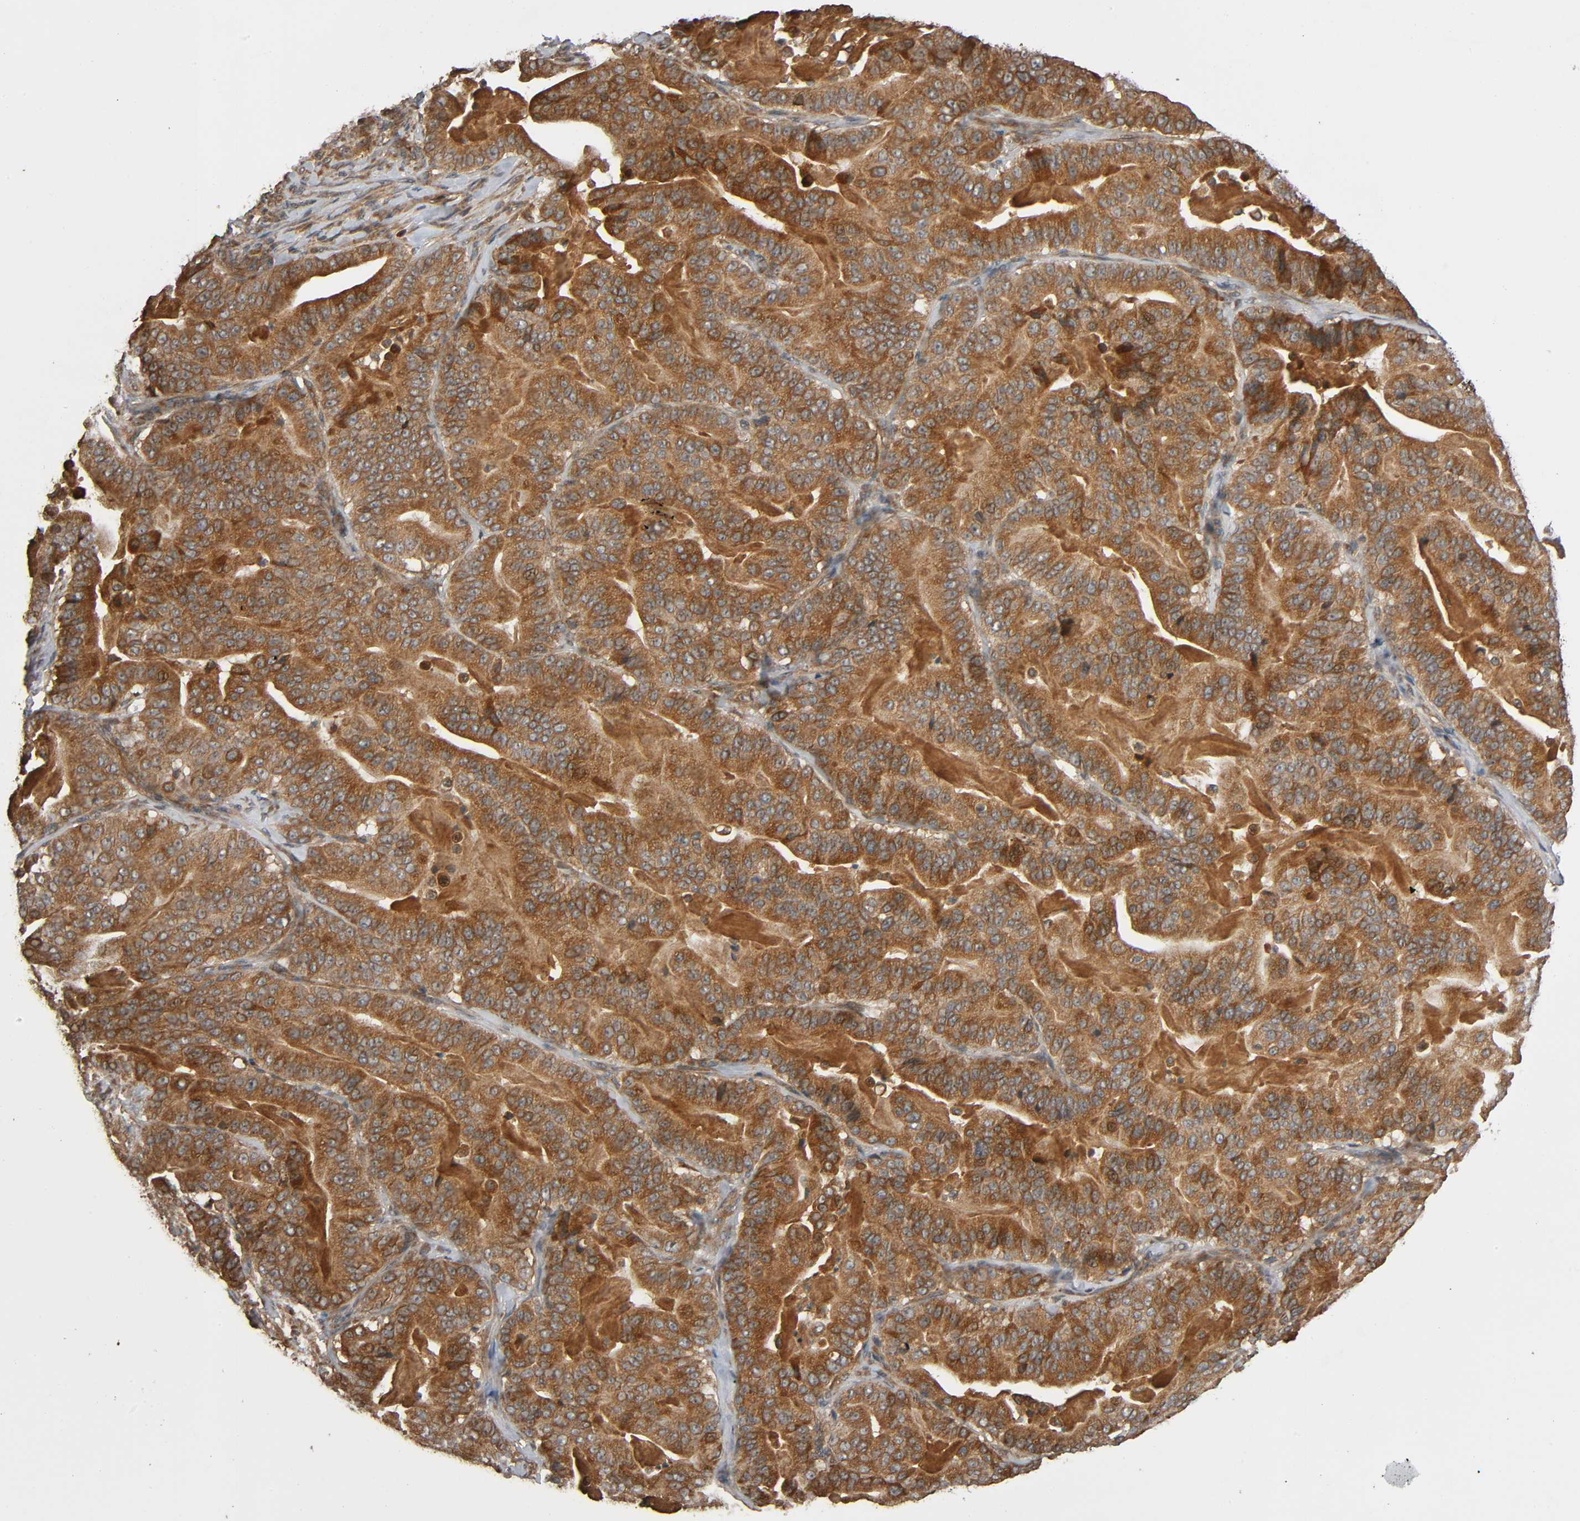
{"staining": {"intensity": "strong", "quantity": ">75%", "location": "cytoplasmic/membranous"}, "tissue": "pancreatic cancer", "cell_type": "Tumor cells", "image_type": "cancer", "snomed": [{"axis": "morphology", "description": "Adenocarcinoma, NOS"}, {"axis": "topography", "description": "Pancreas"}], "caption": "High-magnification brightfield microscopy of pancreatic adenocarcinoma stained with DAB (brown) and counterstained with hematoxylin (blue). tumor cells exhibit strong cytoplasmic/membranous expression is present in about>75% of cells.", "gene": "MAP3K8", "patient": {"sex": "male", "age": 63}}